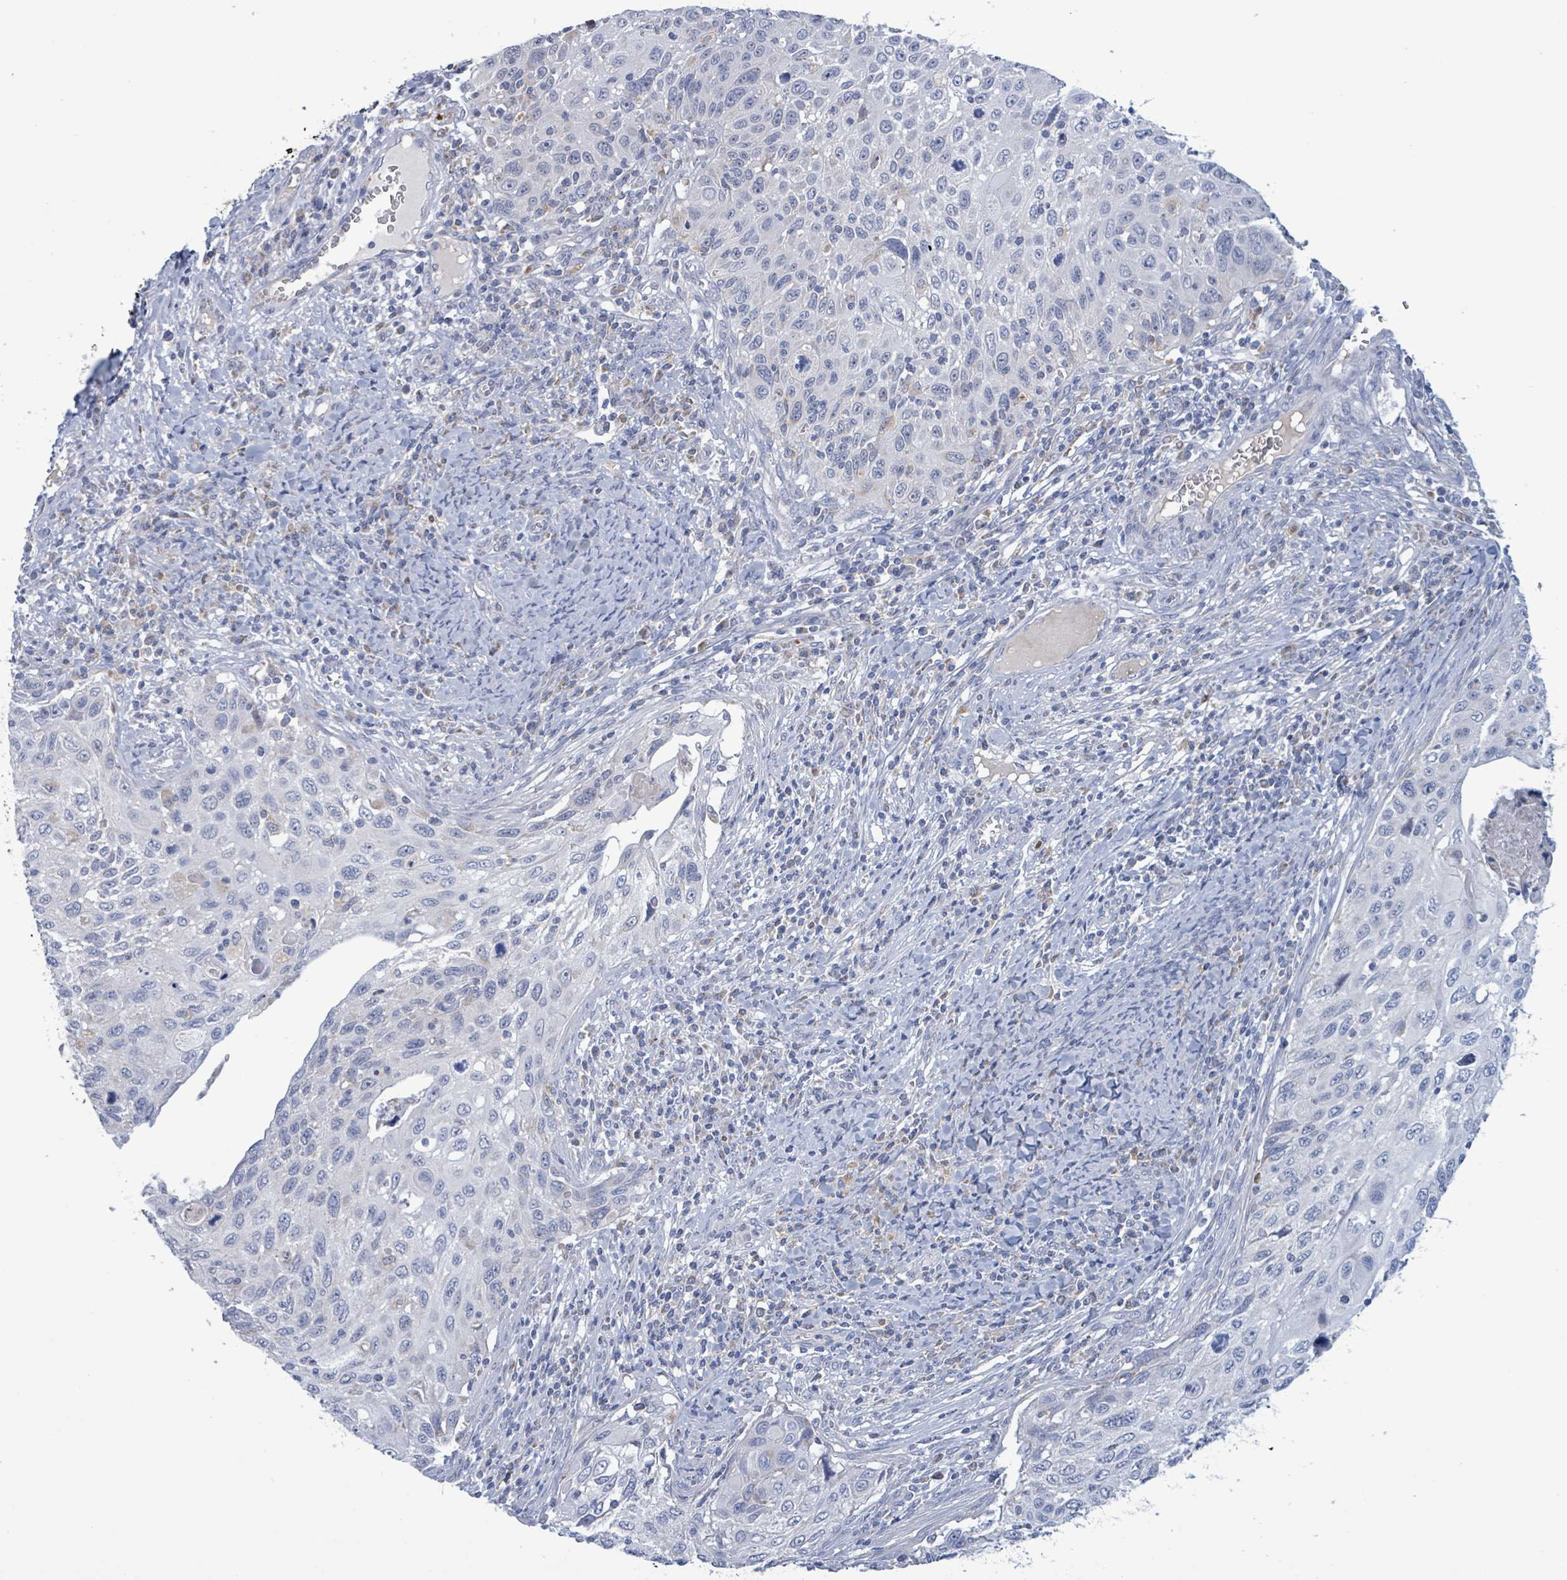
{"staining": {"intensity": "negative", "quantity": "none", "location": "none"}, "tissue": "cervical cancer", "cell_type": "Tumor cells", "image_type": "cancer", "snomed": [{"axis": "morphology", "description": "Squamous cell carcinoma, NOS"}, {"axis": "topography", "description": "Cervix"}], "caption": "A high-resolution micrograph shows immunohistochemistry (IHC) staining of squamous cell carcinoma (cervical), which exhibits no significant positivity in tumor cells.", "gene": "AKR1C4", "patient": {"sex": "female", "age": 70}}